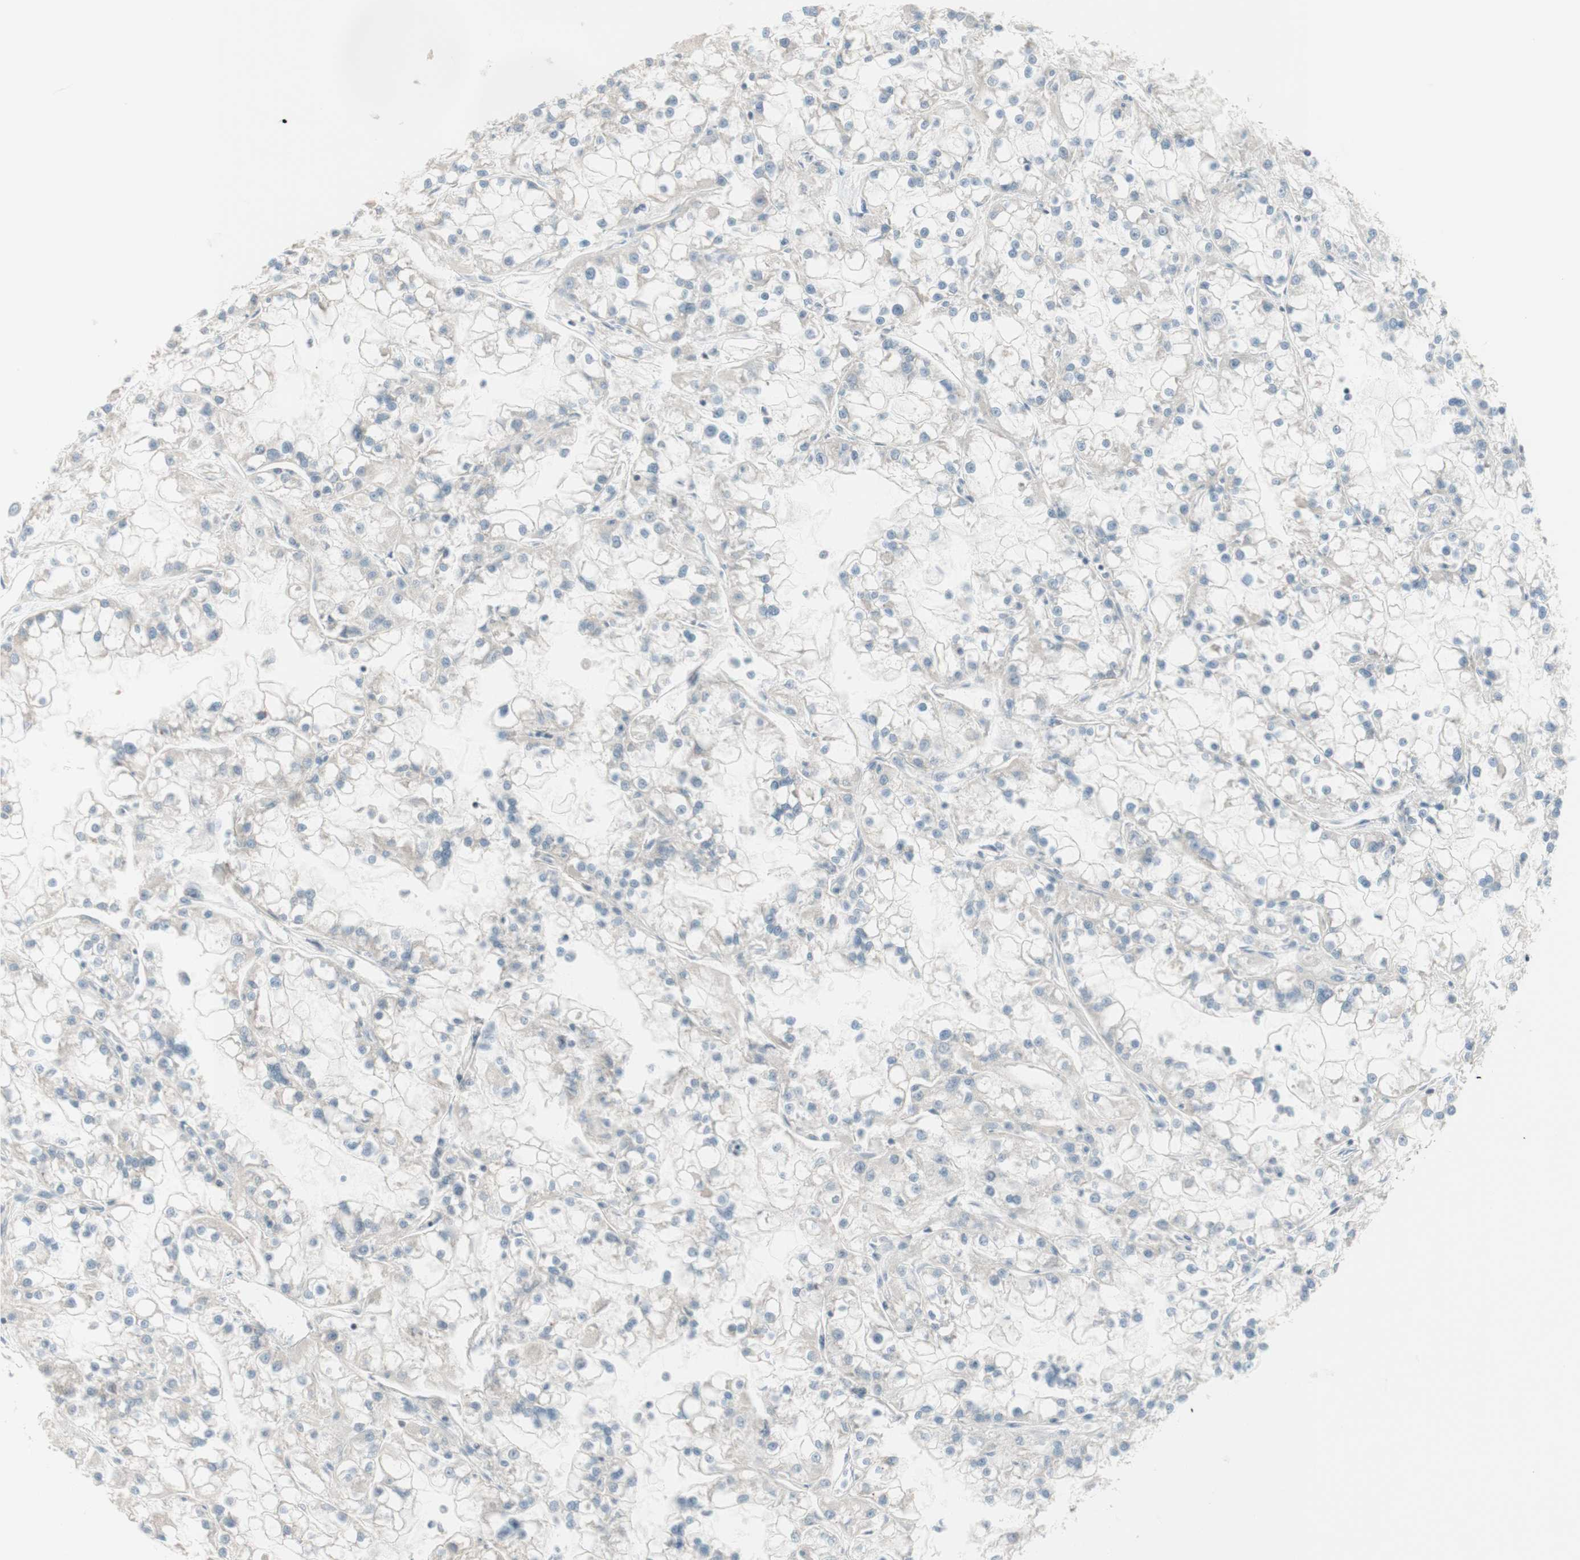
{"staining": {"intensity": "negative", "quantity": "none", "location": "none"}, "tissue": "renal cancer", "cell_type": "Tumor cells", "image_type": "cancer", "snomed": [{"axis": "morphology", "description": "Adenocarcinoma, NOS"}, {"axis": "topography", "description": "Kidney"}], "caption": "High power microscopy micrograph of an IHC photomicrograph of renal adenocarcinoma, revealing no significant positivity in tumor cells.", "gene": "JPH1", "patient": {"sex": "female", "age": 52}}